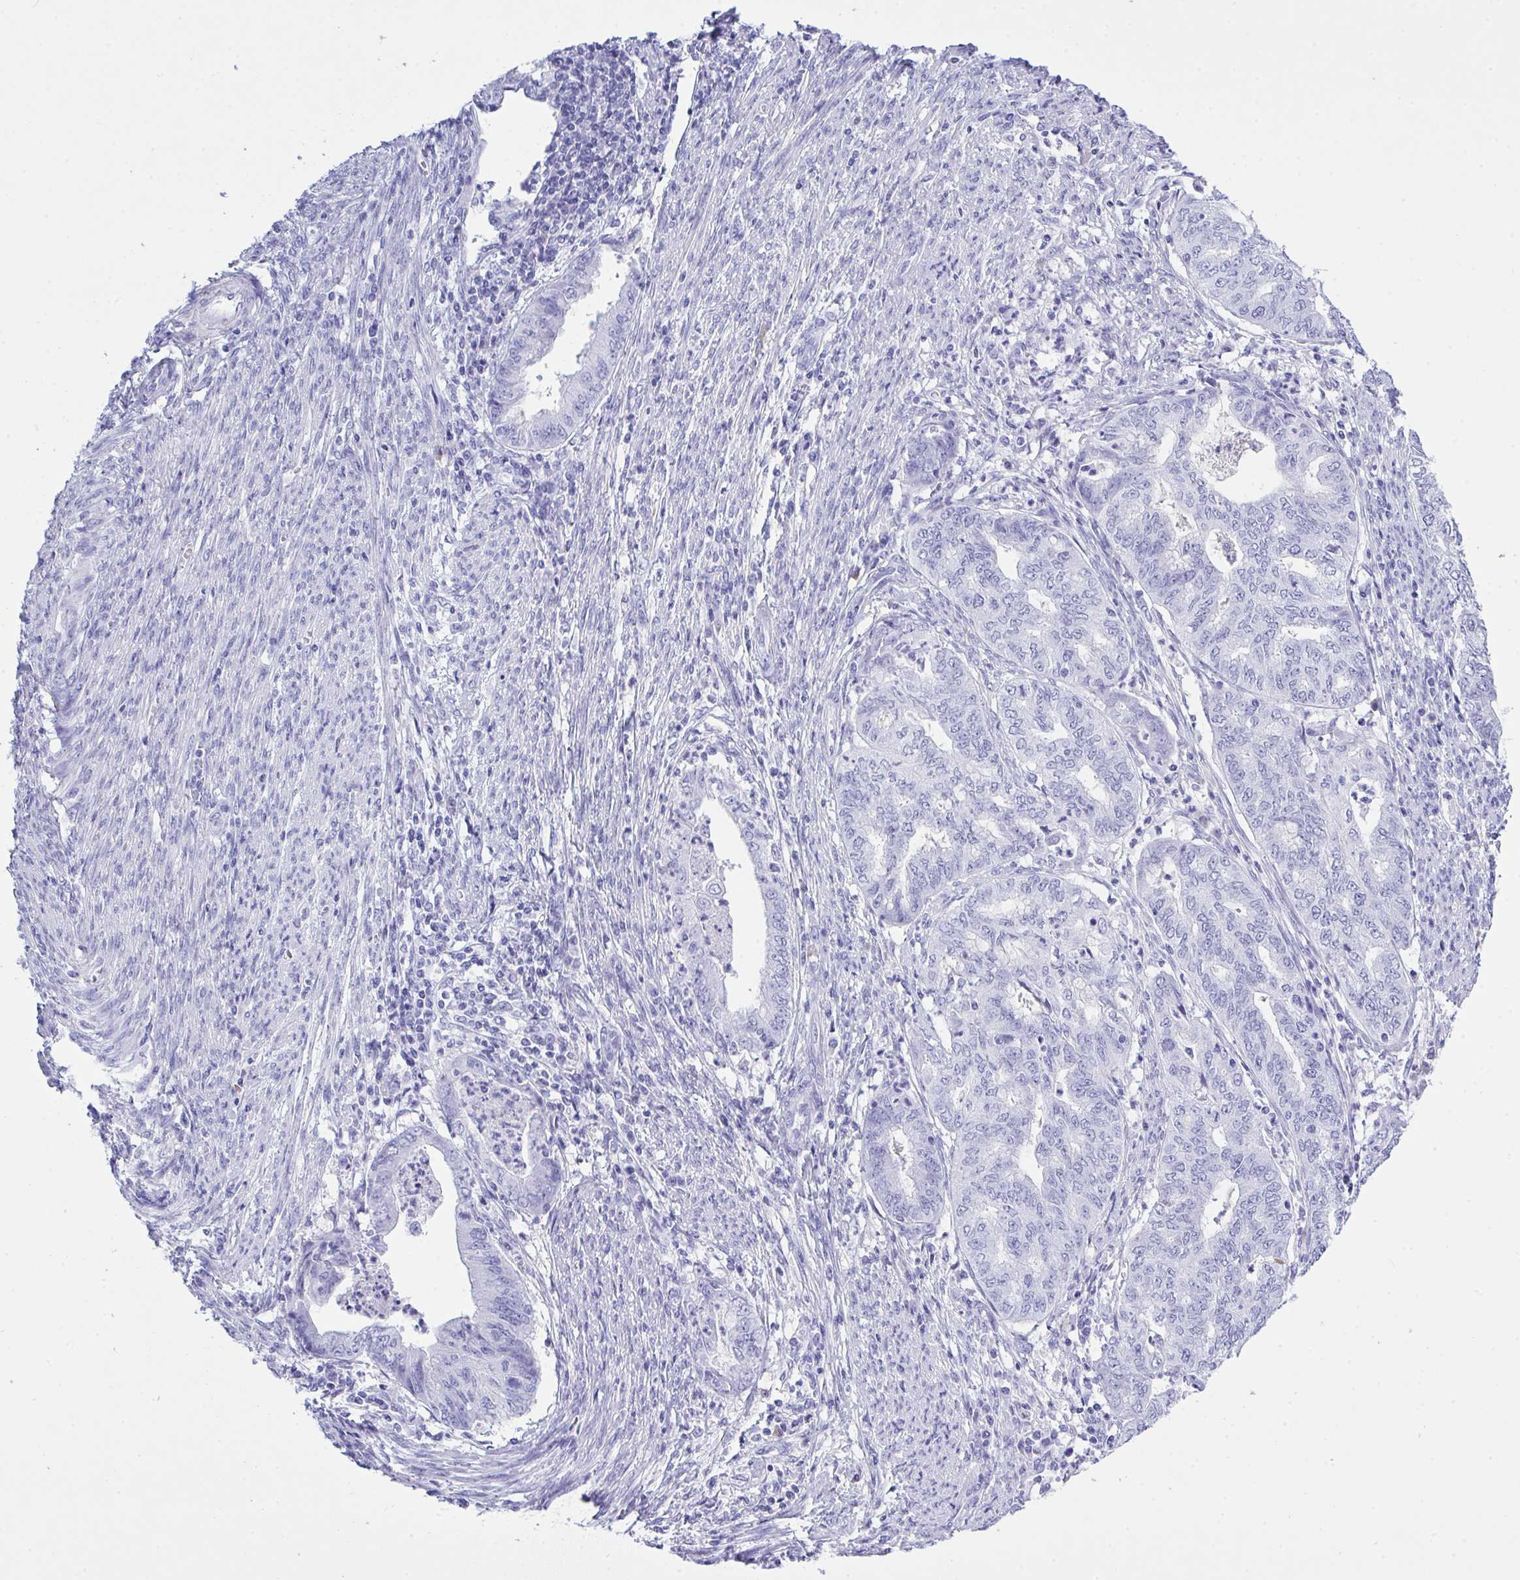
{"staining": {"intensity": "negative", "quantity": "none", "location": "none"}, "tissue": "endometrial cancer", "cell_type": "Tumor cells", "image_type": "cancer", "snomed": [{"axis": "morphology", "description": "Adenocarcinoma, NOS"}, {"axis": "topography", "description": "Endometrium"}], "caption": "This is an IHC photomicrograph of endometrial adenocarcinoma. There is no expression in tumor cells.", "gene": "AKR1D1", "patient": {"sex": "female", "age": 79}}